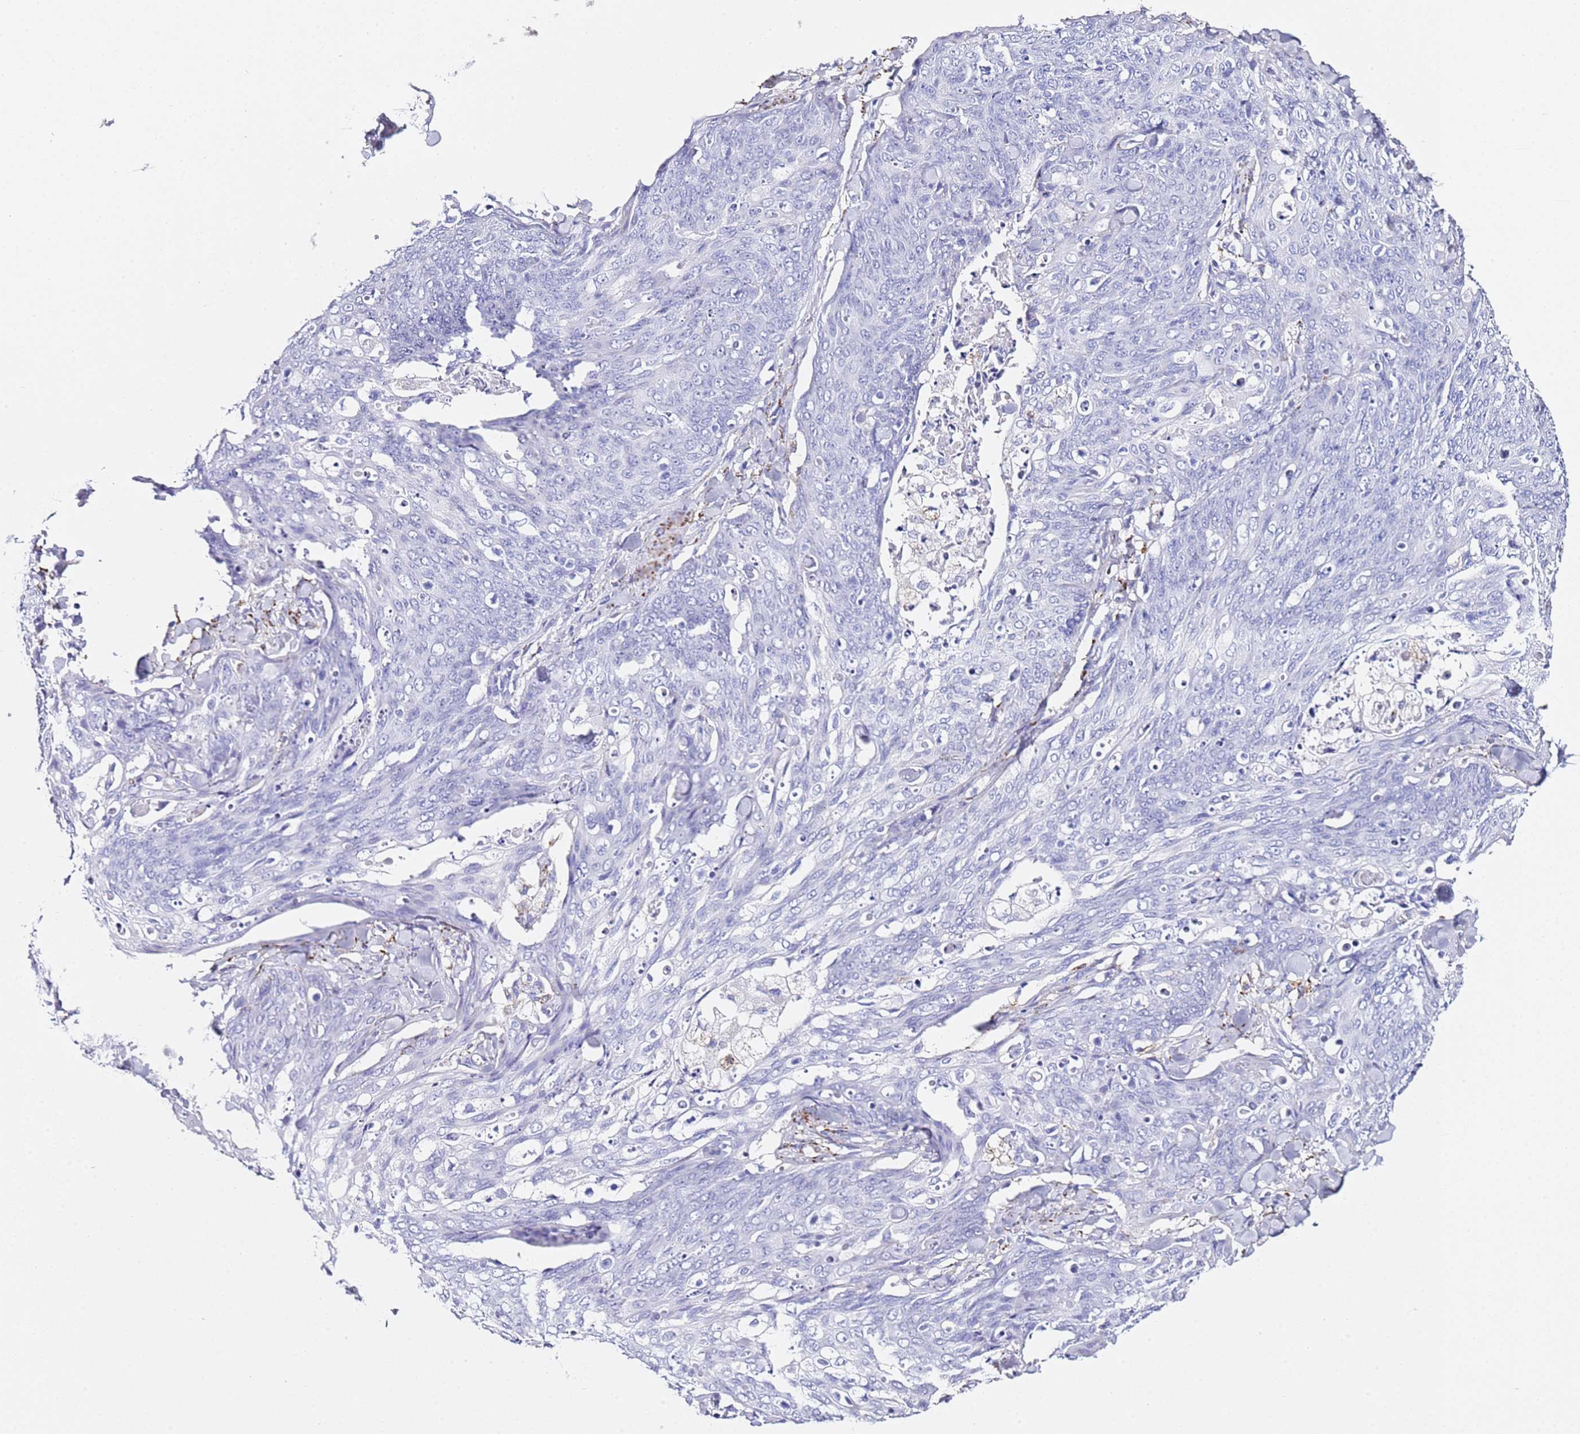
{"staining": {"intensity": "negative", "quantity": "none", "location": "none"}, "tissue": "skin cancer", "cell_type": "Tumor cells", "image_type": "cancer", "snomed": [{"axis": "morphology", "description": "Squamous cell carcinoma, NOS"}, {"axis": "topography", "description": "Skin"}, {"axis": "topography", "description": "Vulva"}], "caption": "Histopathology image shows no significant protein positivity in tumor cells of skin squamous cell carcinoma. (Immunohistochemistry, brightfield microscopy, high magnification).", "gene": "PTBP2", "patient": {"sex": "female", "age": 85}}